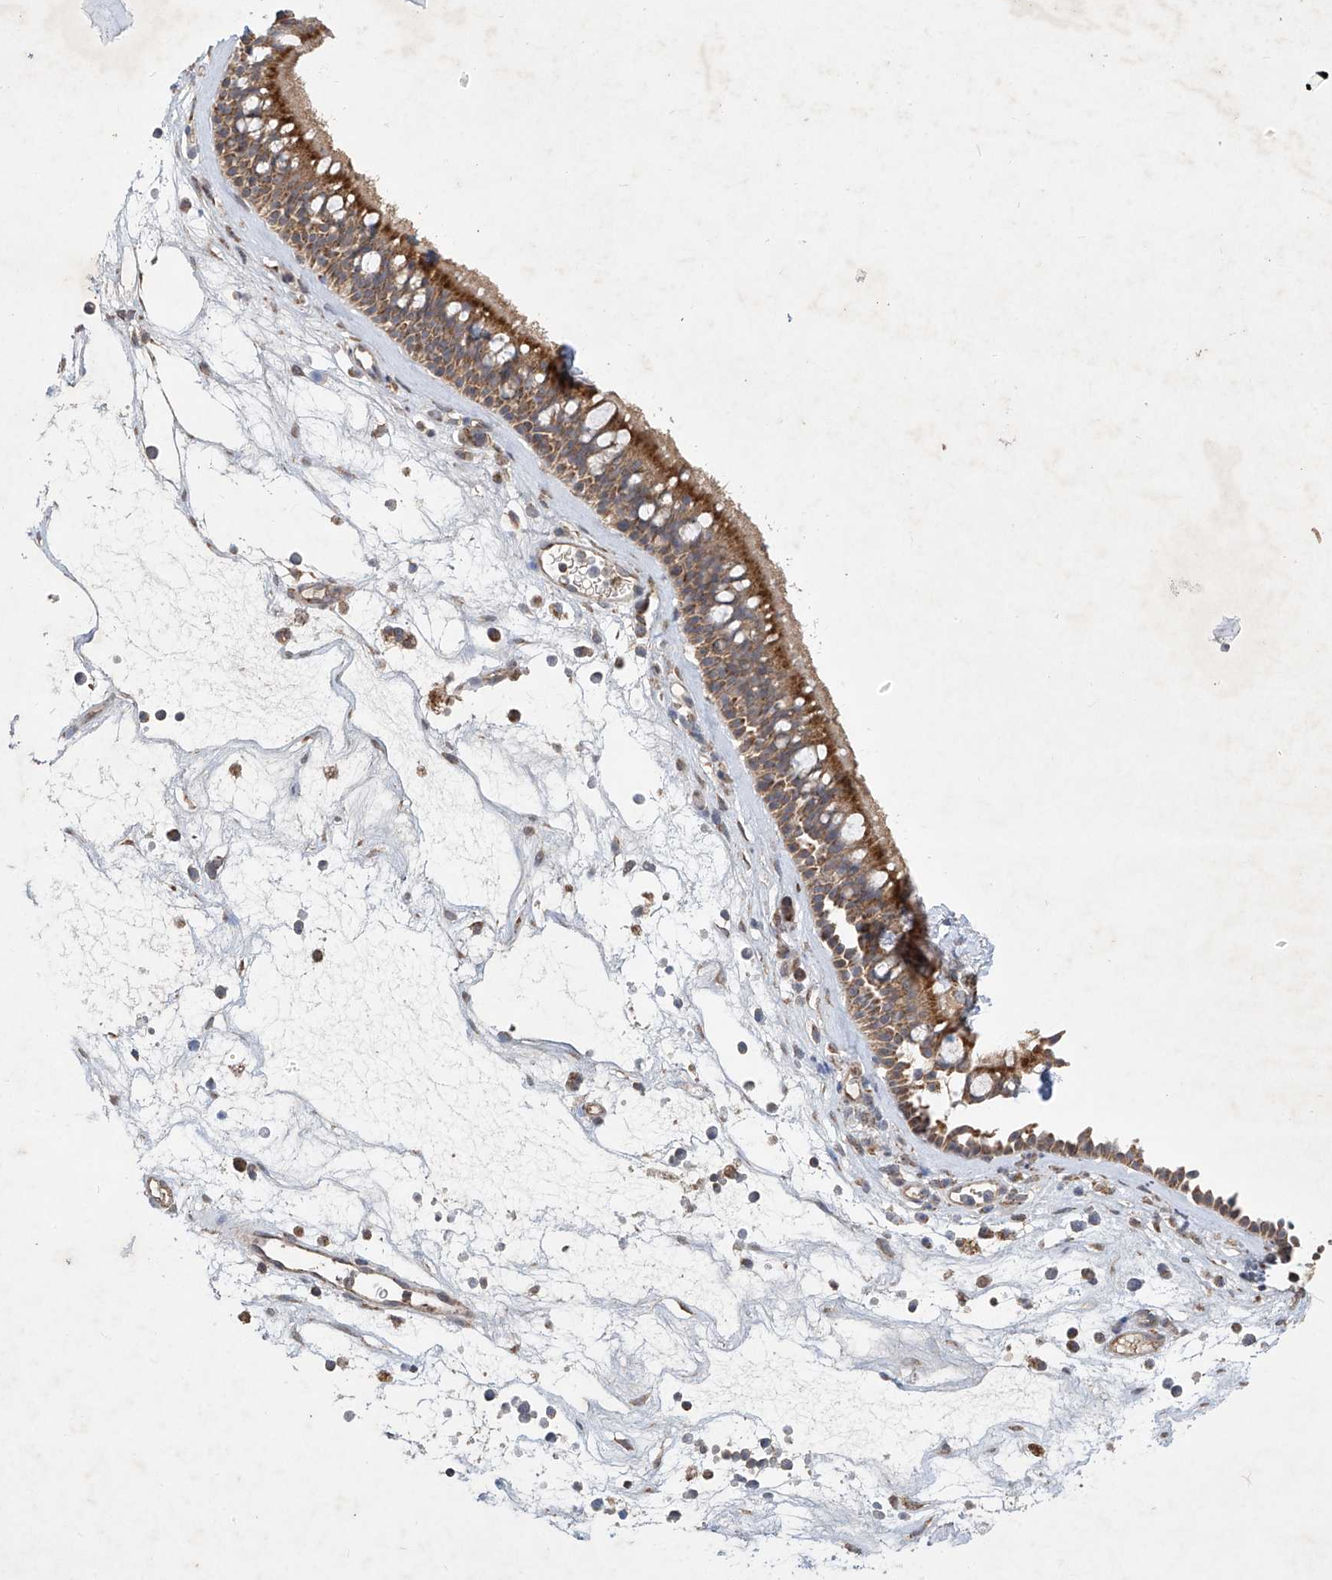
{"staining": {"intensity": "moderate", "quantity": ">75%", "location": "cytoplasmic/membranous"}, "tissue": "nasopharynx", "cell_type": "Respiratory epithelial cells", "image_type": "normal", "snomed": [{"axis": "morphology", "description": "Normal tissue, NOS"}, {"axis": "morphology", "description": "Inflammation, NOS"}, {"axis": "morphology", "description": "Malignant melanoma, Metastatic site"}, {"axis": "topography", "description": "Nasopharynx"}], "caption": "Nasopharynx stained with DAB immunohistochemistry (IHC) displays medium levels of moderate cytoplasmic/membranous staining in approximately >75% of respiratory epithelial cells.", "gene": "UQCC1", "patient": {"sex": "male", "age": 70}}